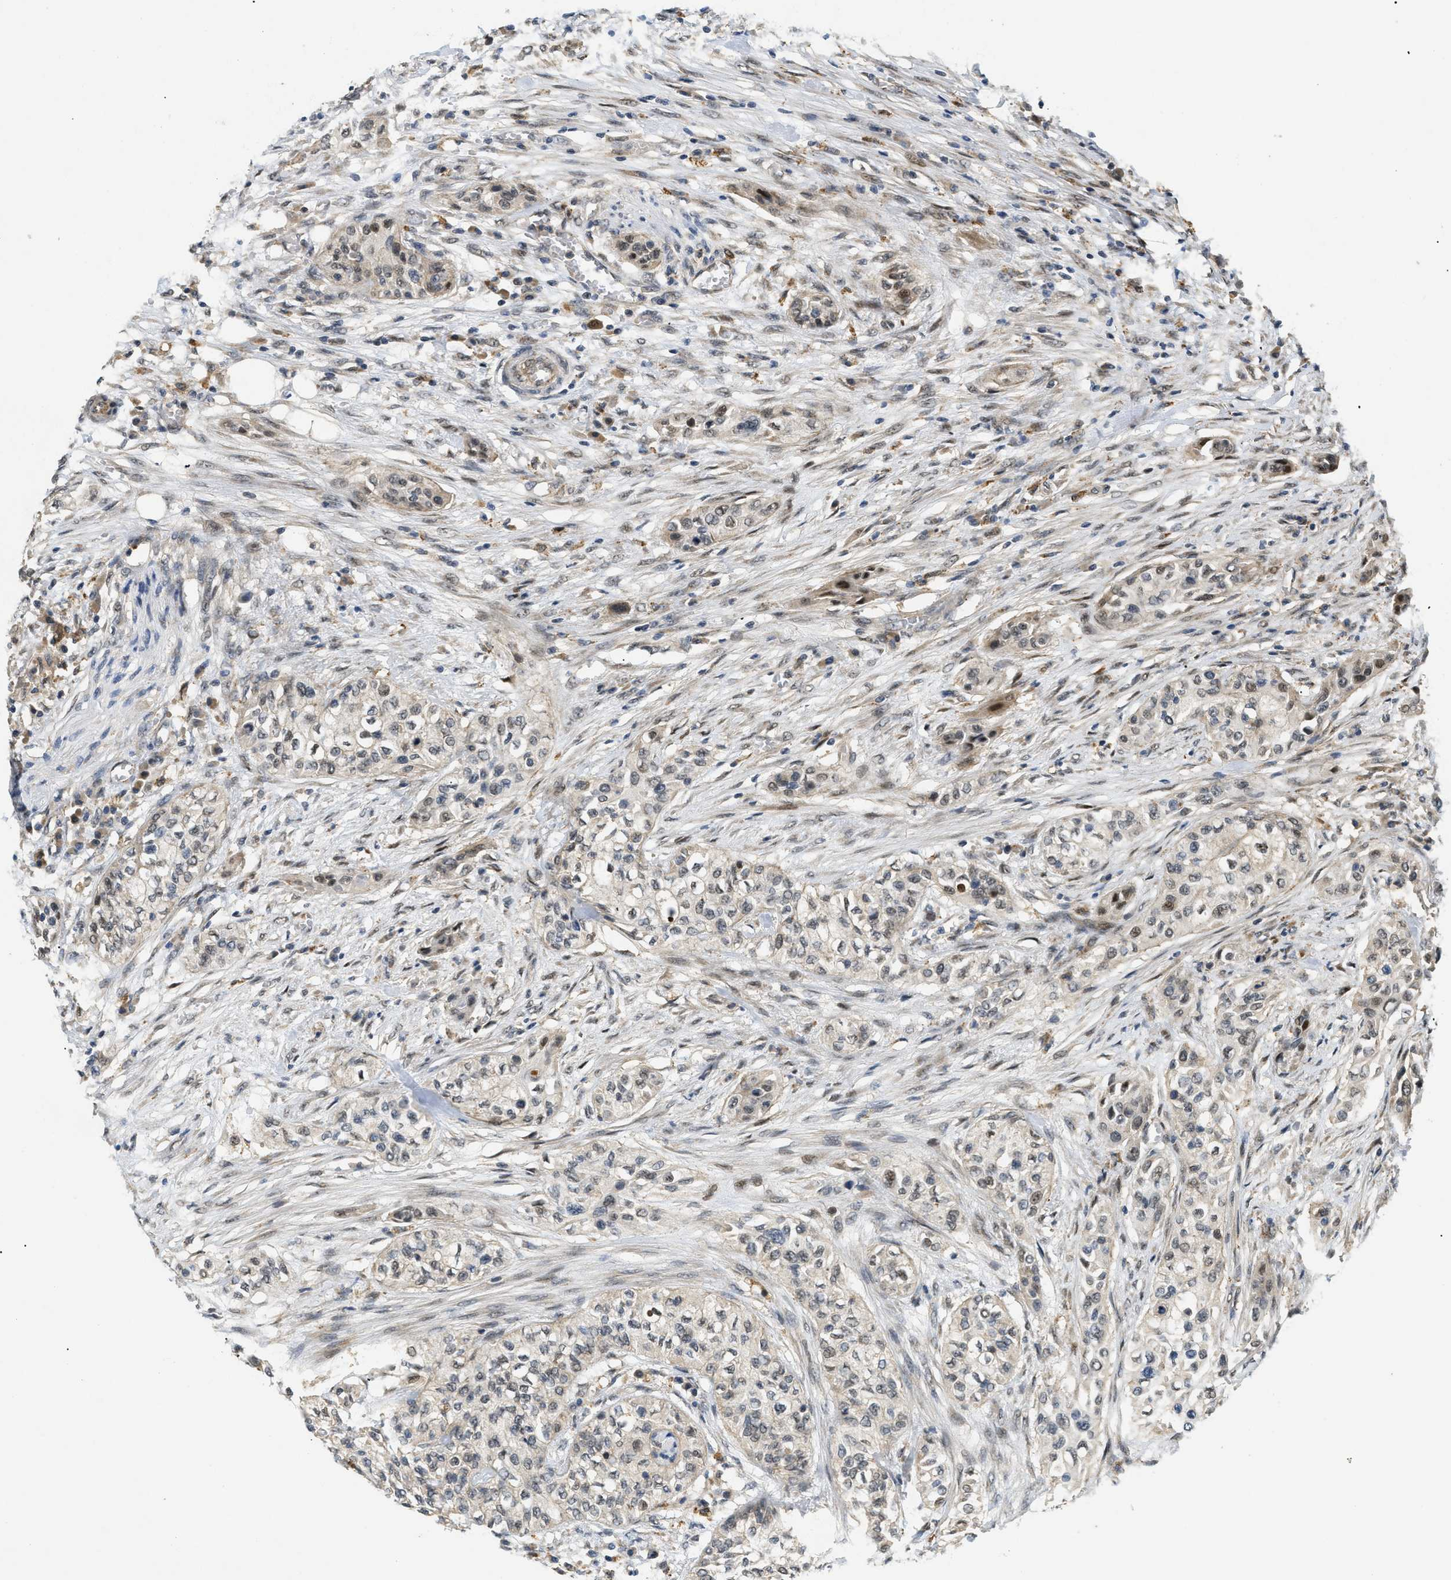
{"staining": {"intensity": "moderate", "quantity": "25%-75%", "location": "cytoplasmic/membranous,nuclear"}, "tissue": "urothelial cancer", "cell_type": "Tumor cells", "image_type": "cancer", "snomed": [{"axis": "morphology", "description": "Urothelial carcinoma, High grade"}, {"axis": "topography", "description": "Urinary bladder"}], "caption": "Urothelial carcinoma (high-grade) stained with a brown dye reveals moderate cytoplasmic/membranous and nuclear positive expression in about 25%-75% of tumor cells.", "gene": "PDGFB", "patient": {"sex": "male", "age": 74}}